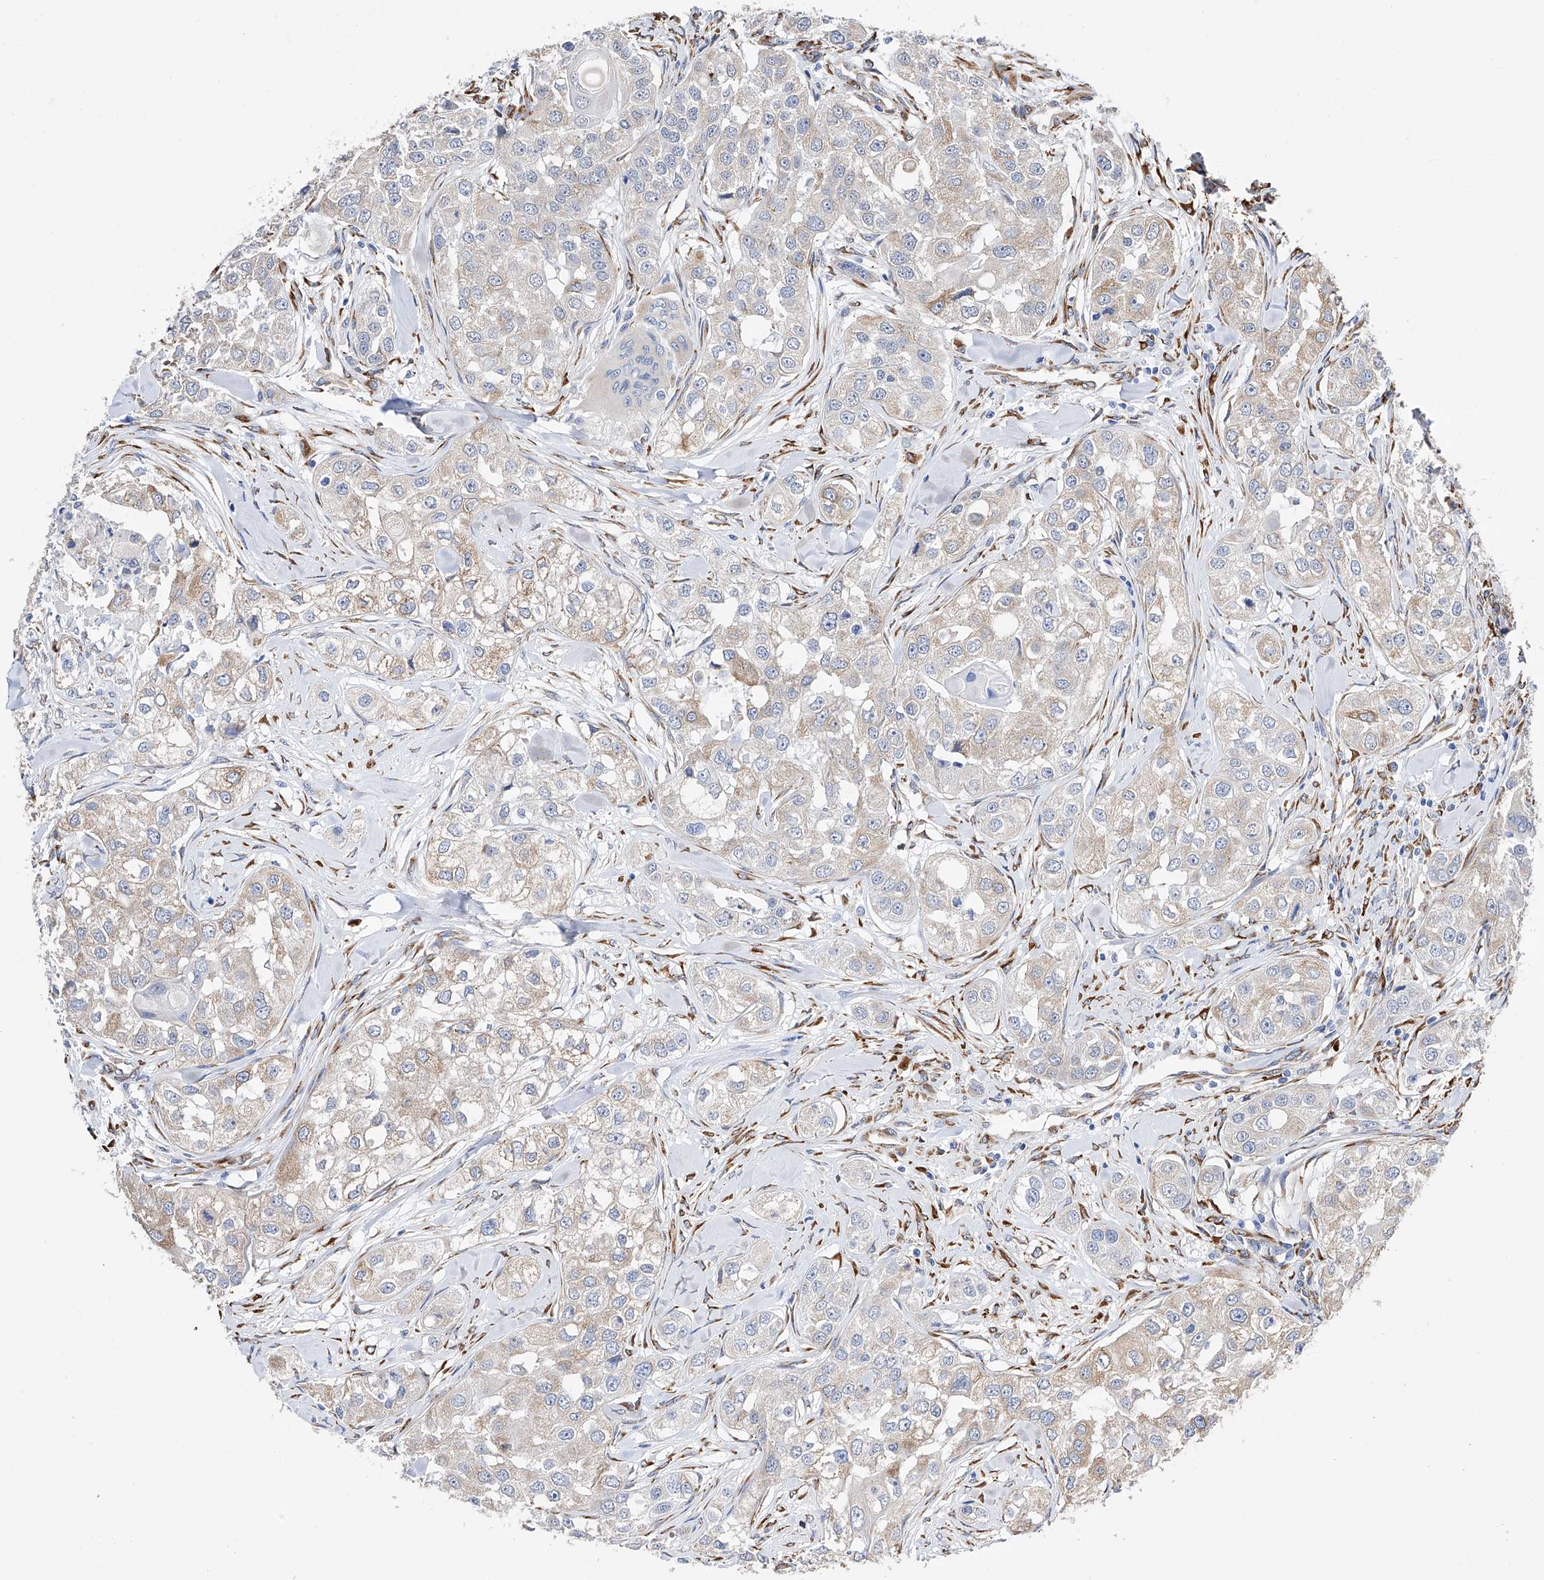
{"staining": {"intensity": "moderate", "quantity": "<25%", "location": "cytoplasmic/membranous"}, "tissue": "head and neck cancer", "cell_type": "Tumor cells", "image_type": "cancer", "snomed": [{"axis": "morphology", "description": "Normal tissue, NOS"}, {"axis": "morphology", "description": "Squamous cell carcinoma, NOS"}, {"axis": "topography", "description": "Skeletal muscle"}, {"axis": "topography", "description": "Head-Neck"}], "caption": "A brown stain labels moderate cytoplasmic/membranous expression of a protein in human head and neck cancer tumor cells. (IHC, brightfield microscopy, high magnification).", "gene": "PDIA5", "patient": {"sex": "male", "age": 51}}